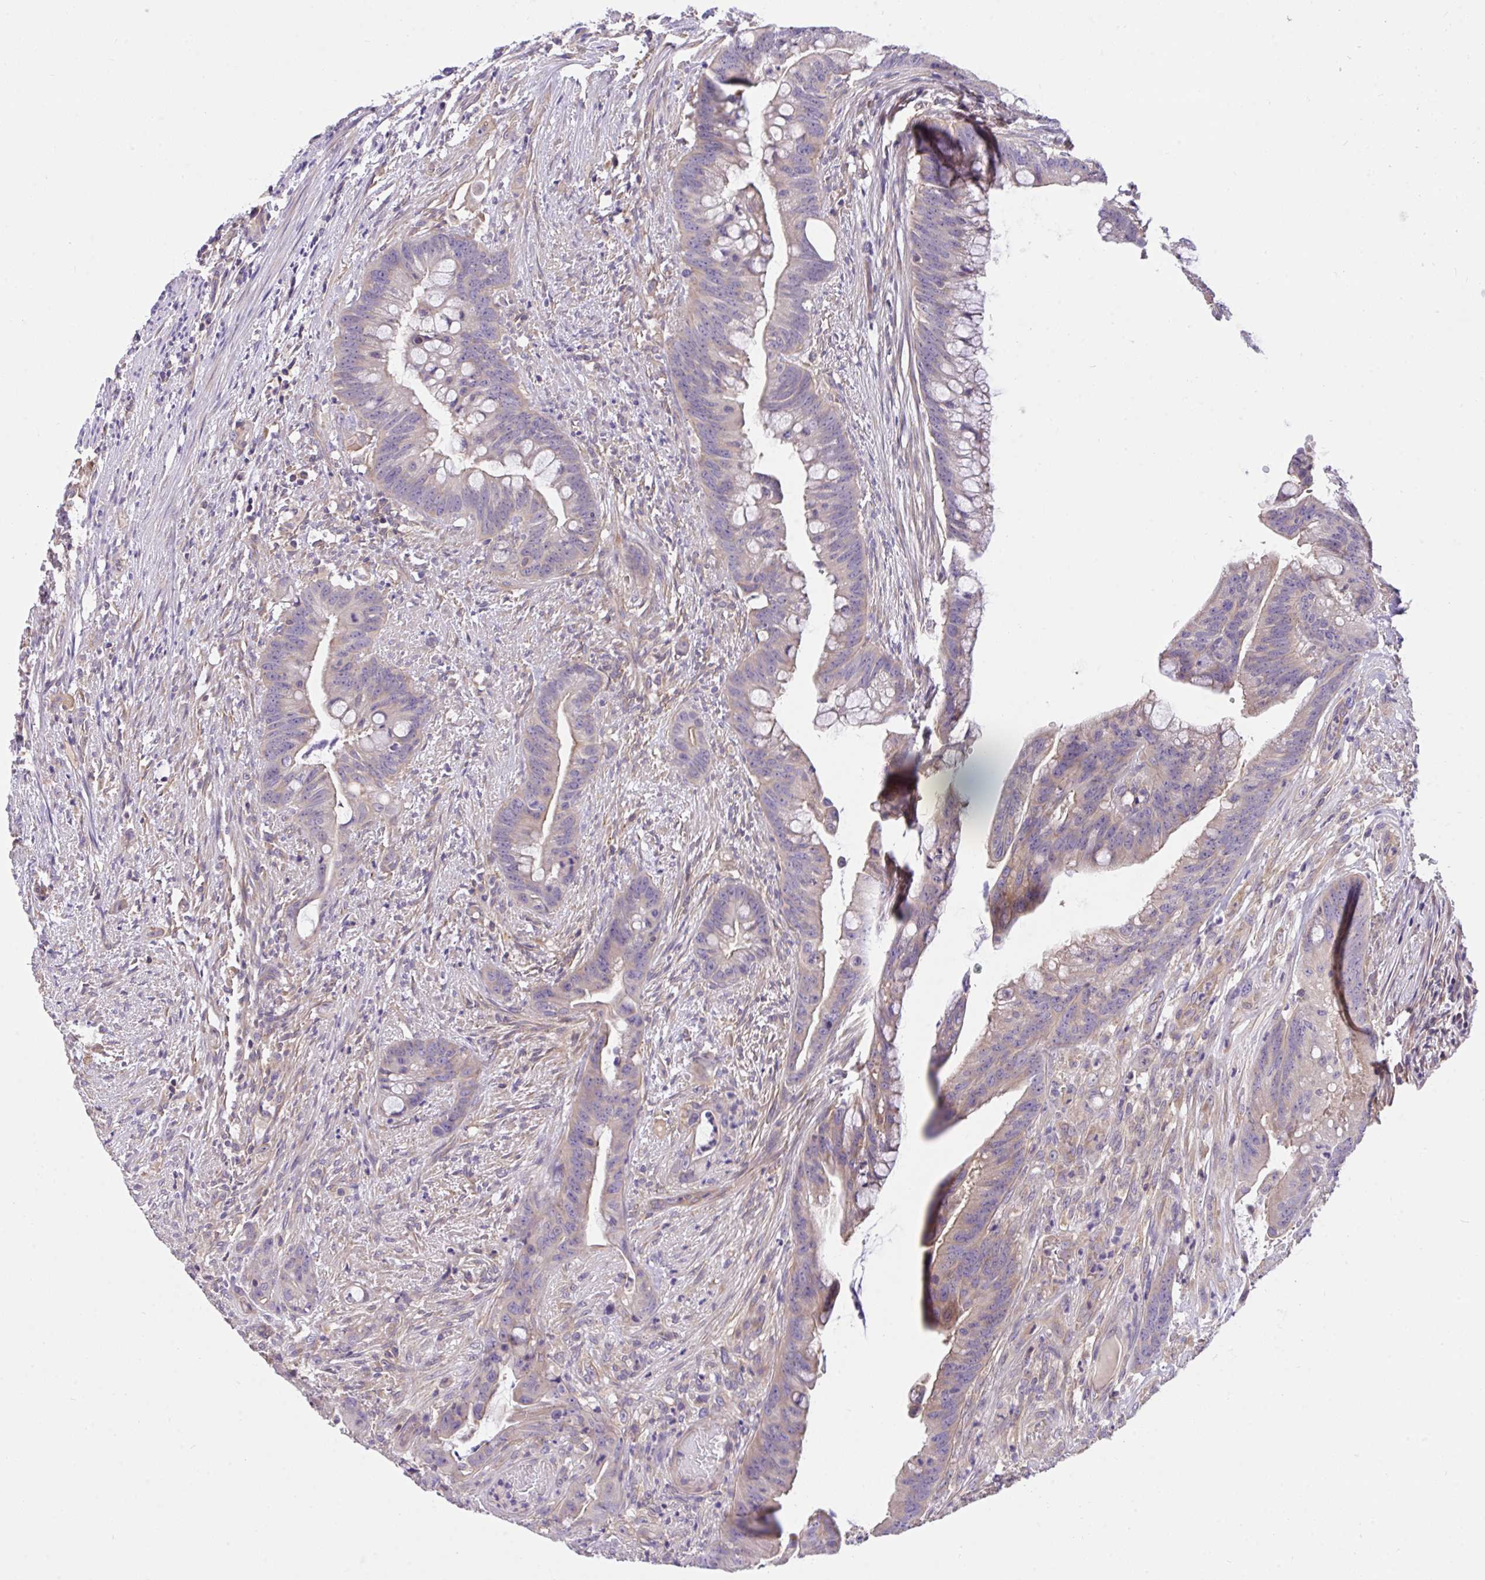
{"staining": {"intensity": "weak", "quantity": "<25%", "location": "cytoplasmic/membranous"}, "tissue": "colorectal cancer", "cell_type": "Tumor cells", "image_type": "cancer", "snomed": [{"axis": "morphology", "description": "Adenocarcinoma, NOS"}, {"axis": "topography", "description": "Colon"}], "caption": "Colorectal adenocarcinoma was stained to show a protein in brown. There is no significant positivity in tumor cells.", "gene": "TLN2", "patient": {"sex": "male", "age": 62}}